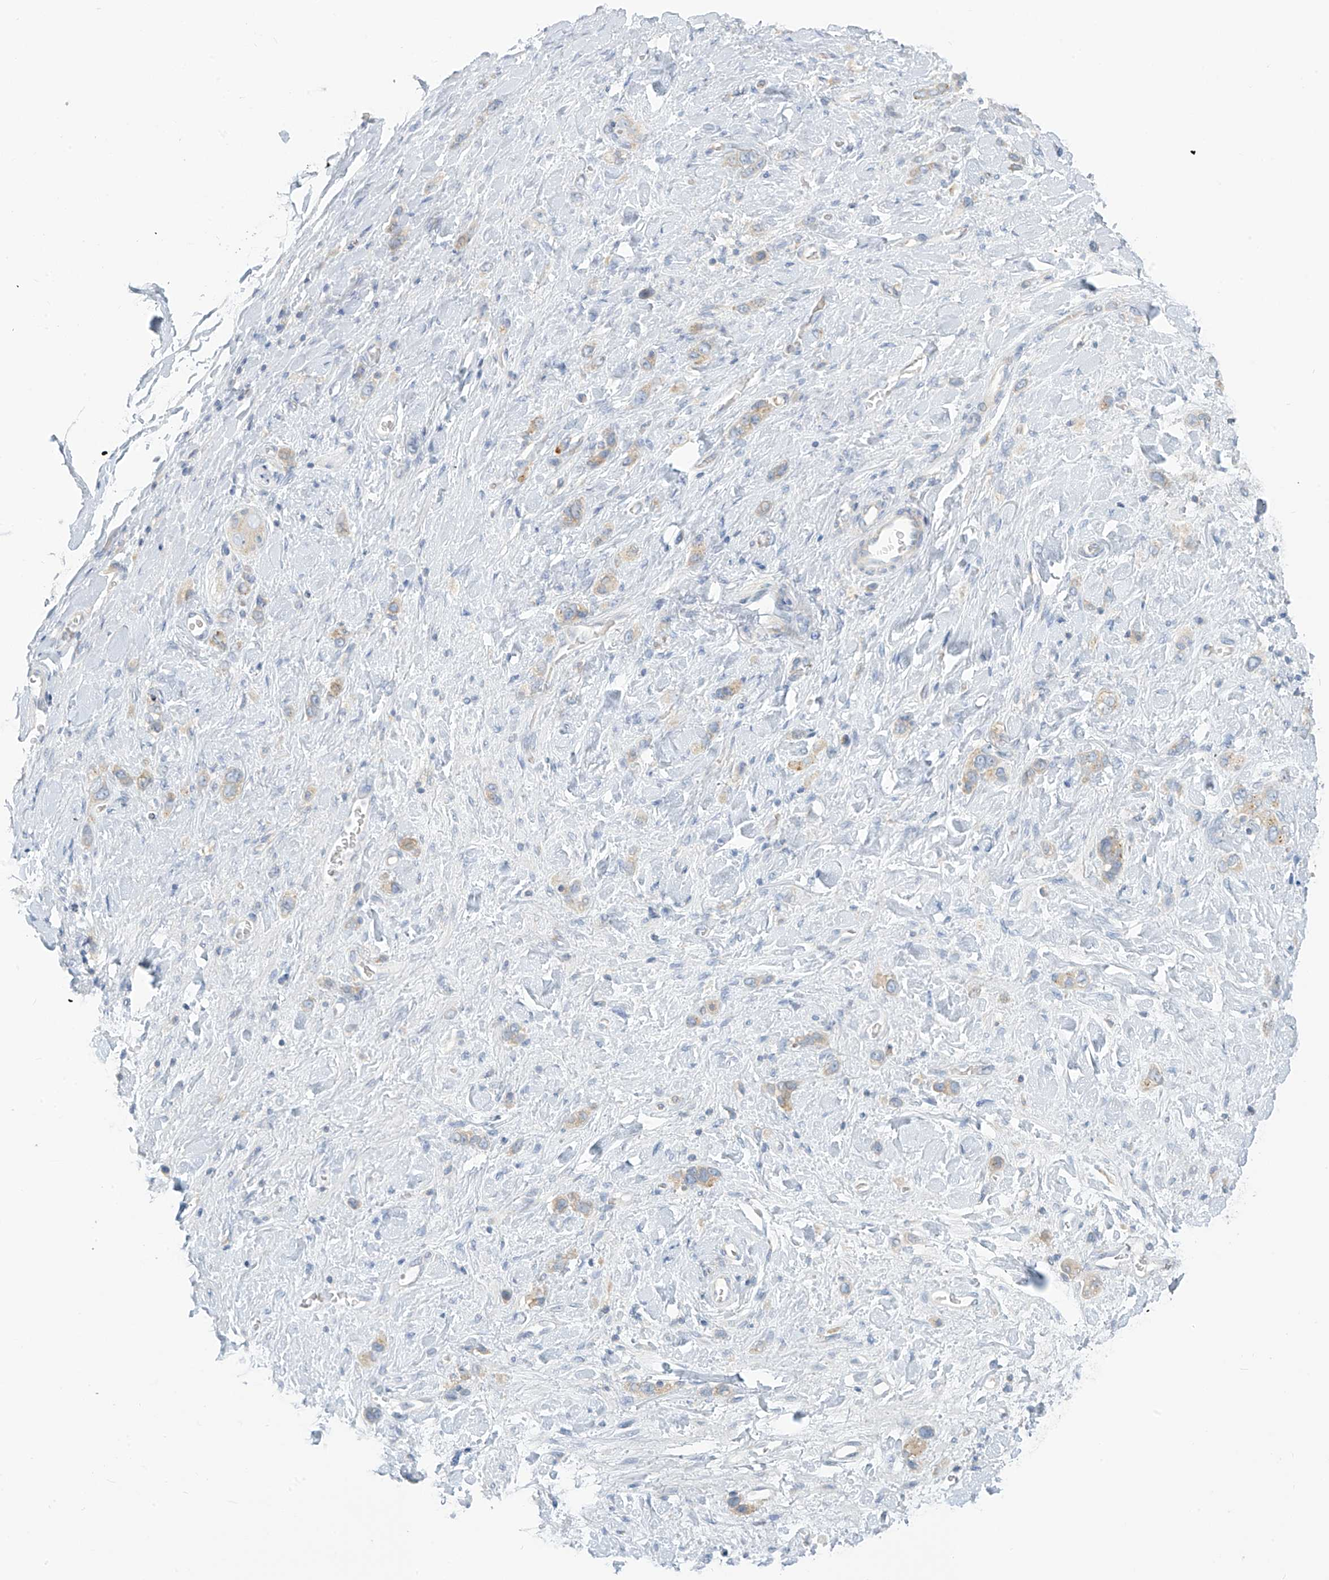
{"staining": {"intensity": "weak", "quantity": "<25%", "location": "cytoplasmic/membranous"}, "tissue": "stomach cancer", "cell_type": "Tumor cells", "image_type": "cancer", "snomed": [{"axis": "morphology", "description": "Adenocarcinoma, NOS"}, {"axis": "topography", "description": "Stomach"}], "caption": "High power microscopy image of an immunohistochemistry (IHC) micrograph of stomach adenocarcinoma, revealing no significant expression in tumor cells. (DAB (3,3'-diaminobenzidine) immunohistochemistry, high magnification).", "gene": "SLC6A12", "patient": {"sex": "female", "age": 65}}